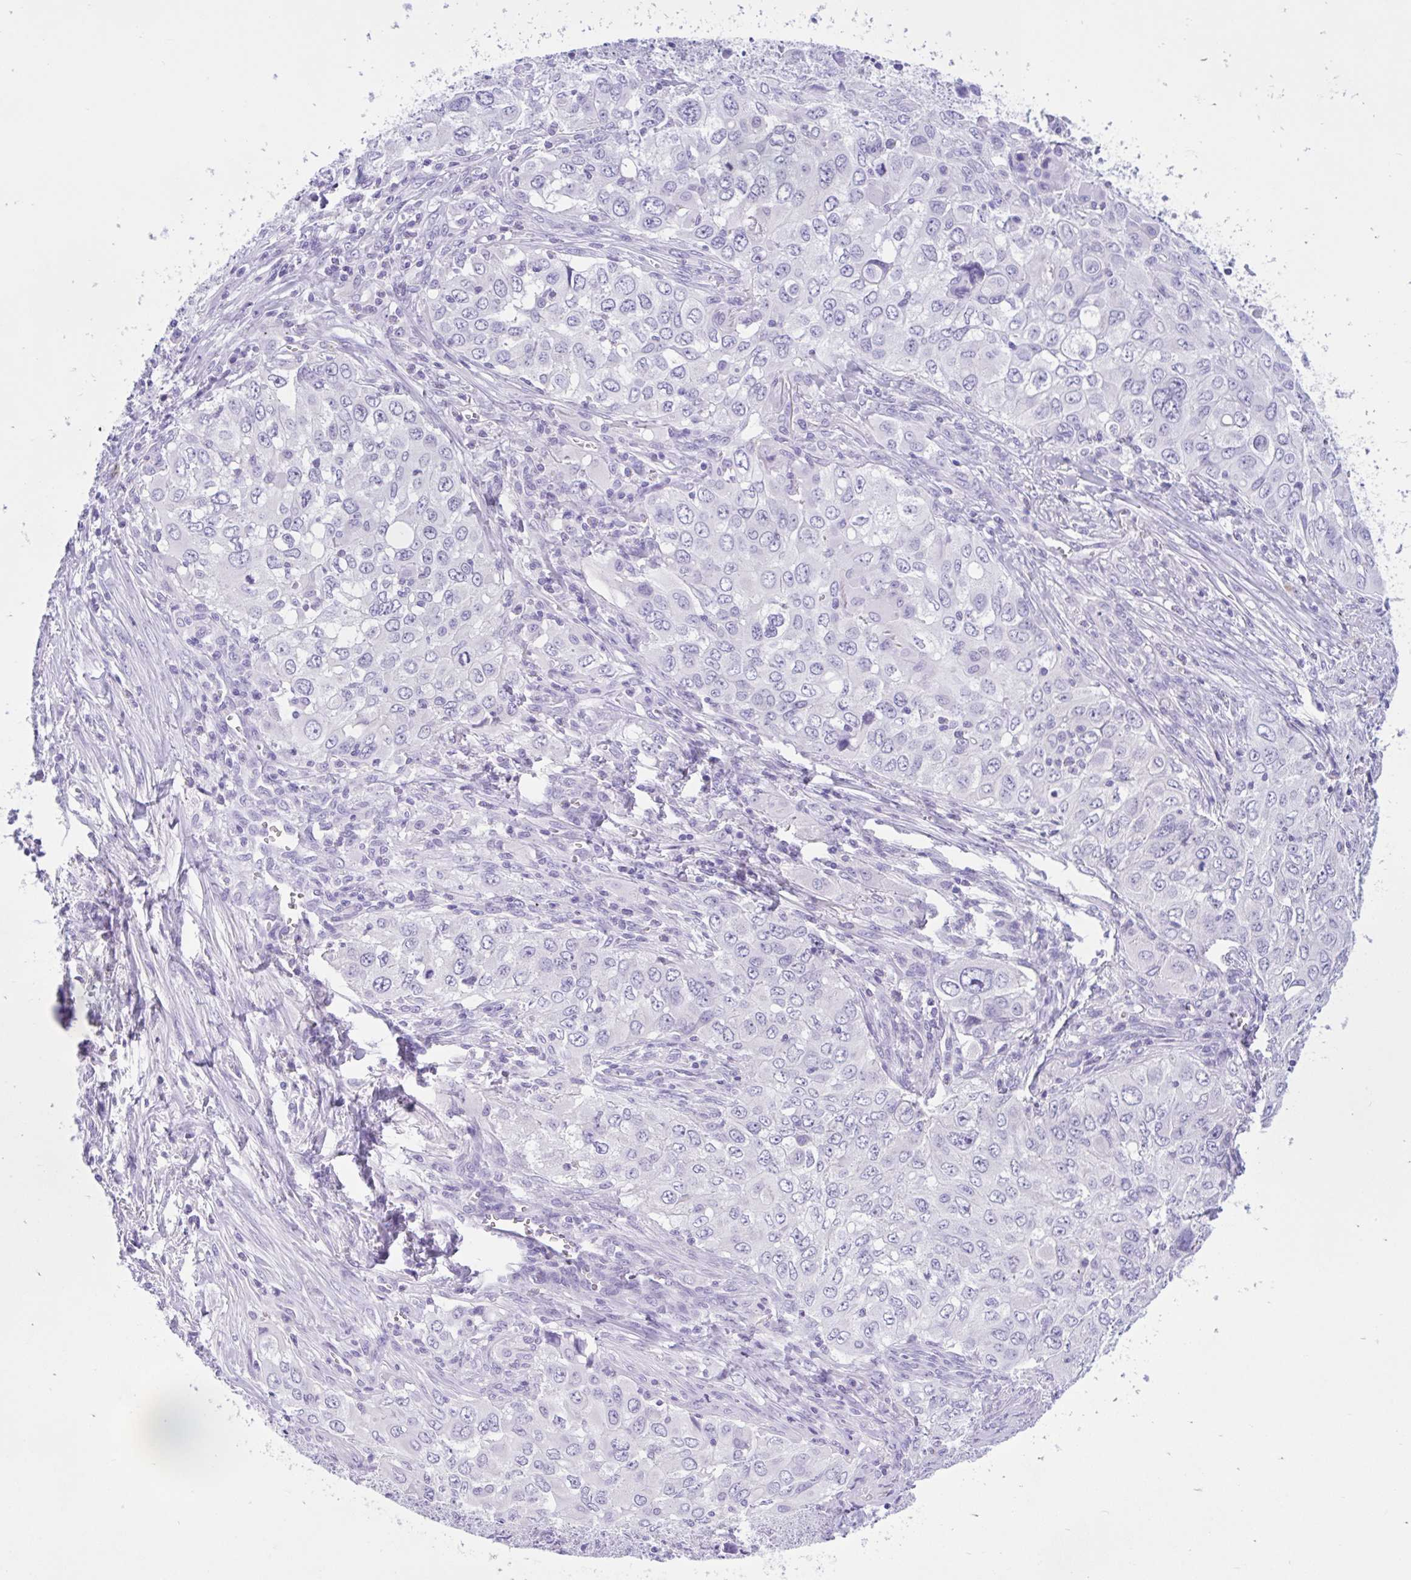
{"staining": {"intensity": "negative", "quantity": "none", "location": "none"}, "tissue": "lung cancer", "cell_type": "Tumor cells", "image_type": "cancer", "snomed": [{"axis": "morphology", "description": "Adenocarcinoma, NOS"}, {"axis": "morphology", "description": "Adenocarcinoma, metastatic, NOS"}, {"axis": "topography", "description": "Lymph node"}, {"axis": "topography", "description": "Lung"}], "caption": "Lung cancer (adenocarcinoma) was stained to show a protein in brown. There is no significant expression in tumor cells.", "gene": "ZNF319", "patient": {"sex": "female", "age": 42}}